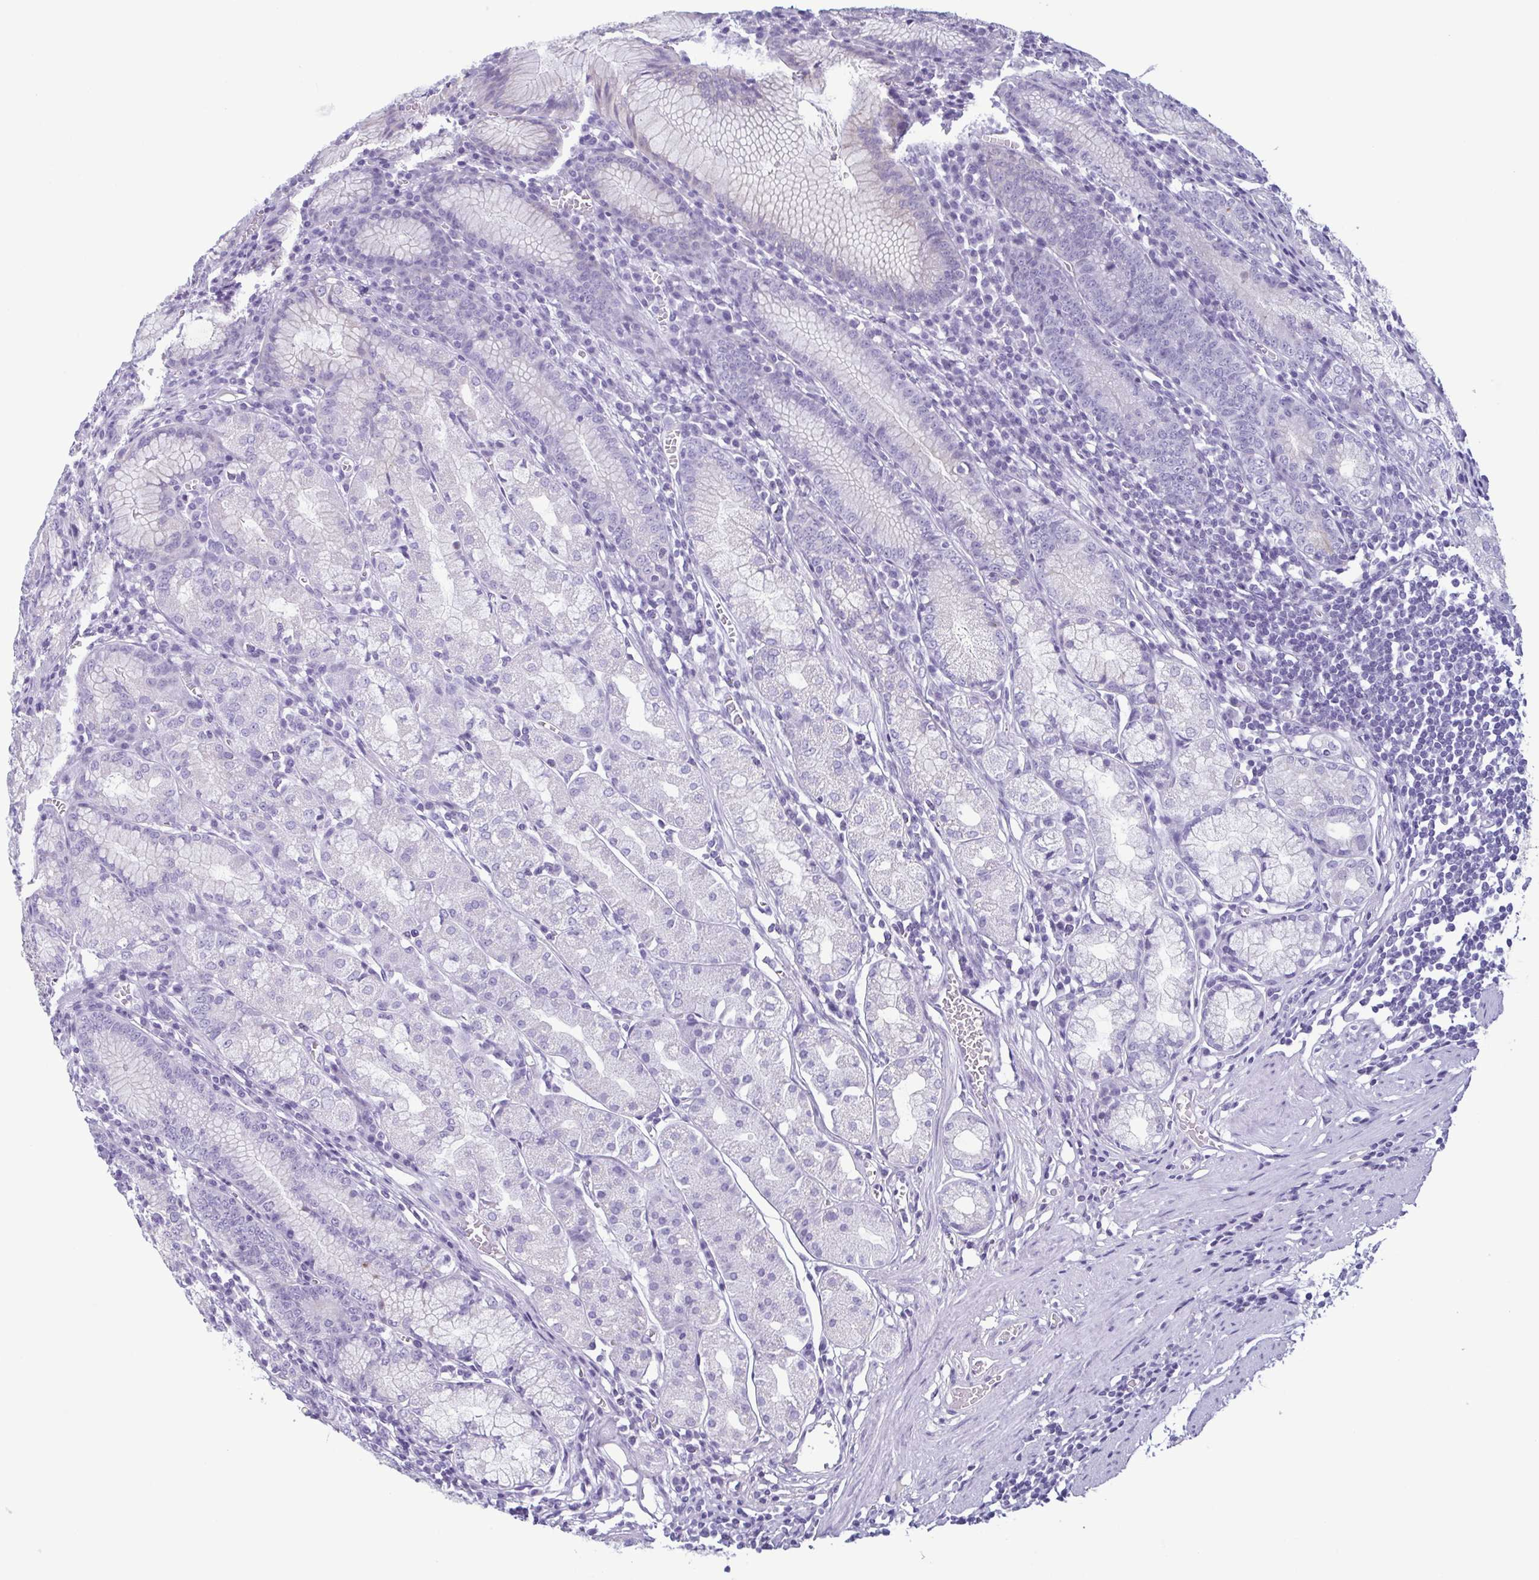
{"staining": {"intensity": "weak", "quantity": "<25%", "location": "cytoplasmic/membranous"}, "tissue": "stomach", "cell_type": "Glandular cells", "image_type": "normal", "snomed": [{"axis": "morphology", "description": "Normal tissue, NOS"}, {"axis": "topography", "description": "Stomach"}], "caption": "High power microscopy micrograph of an immunohistochemistry (IHC) micrograph of normal stomach, revealing no significant staining in glandular cells. (DAB (3,3'-diaminobenzidine) IHC visualized using brightfield microscopy, high magnification).", "gene": "KRT10", "patient": {"sex": "male", "age": 55}}